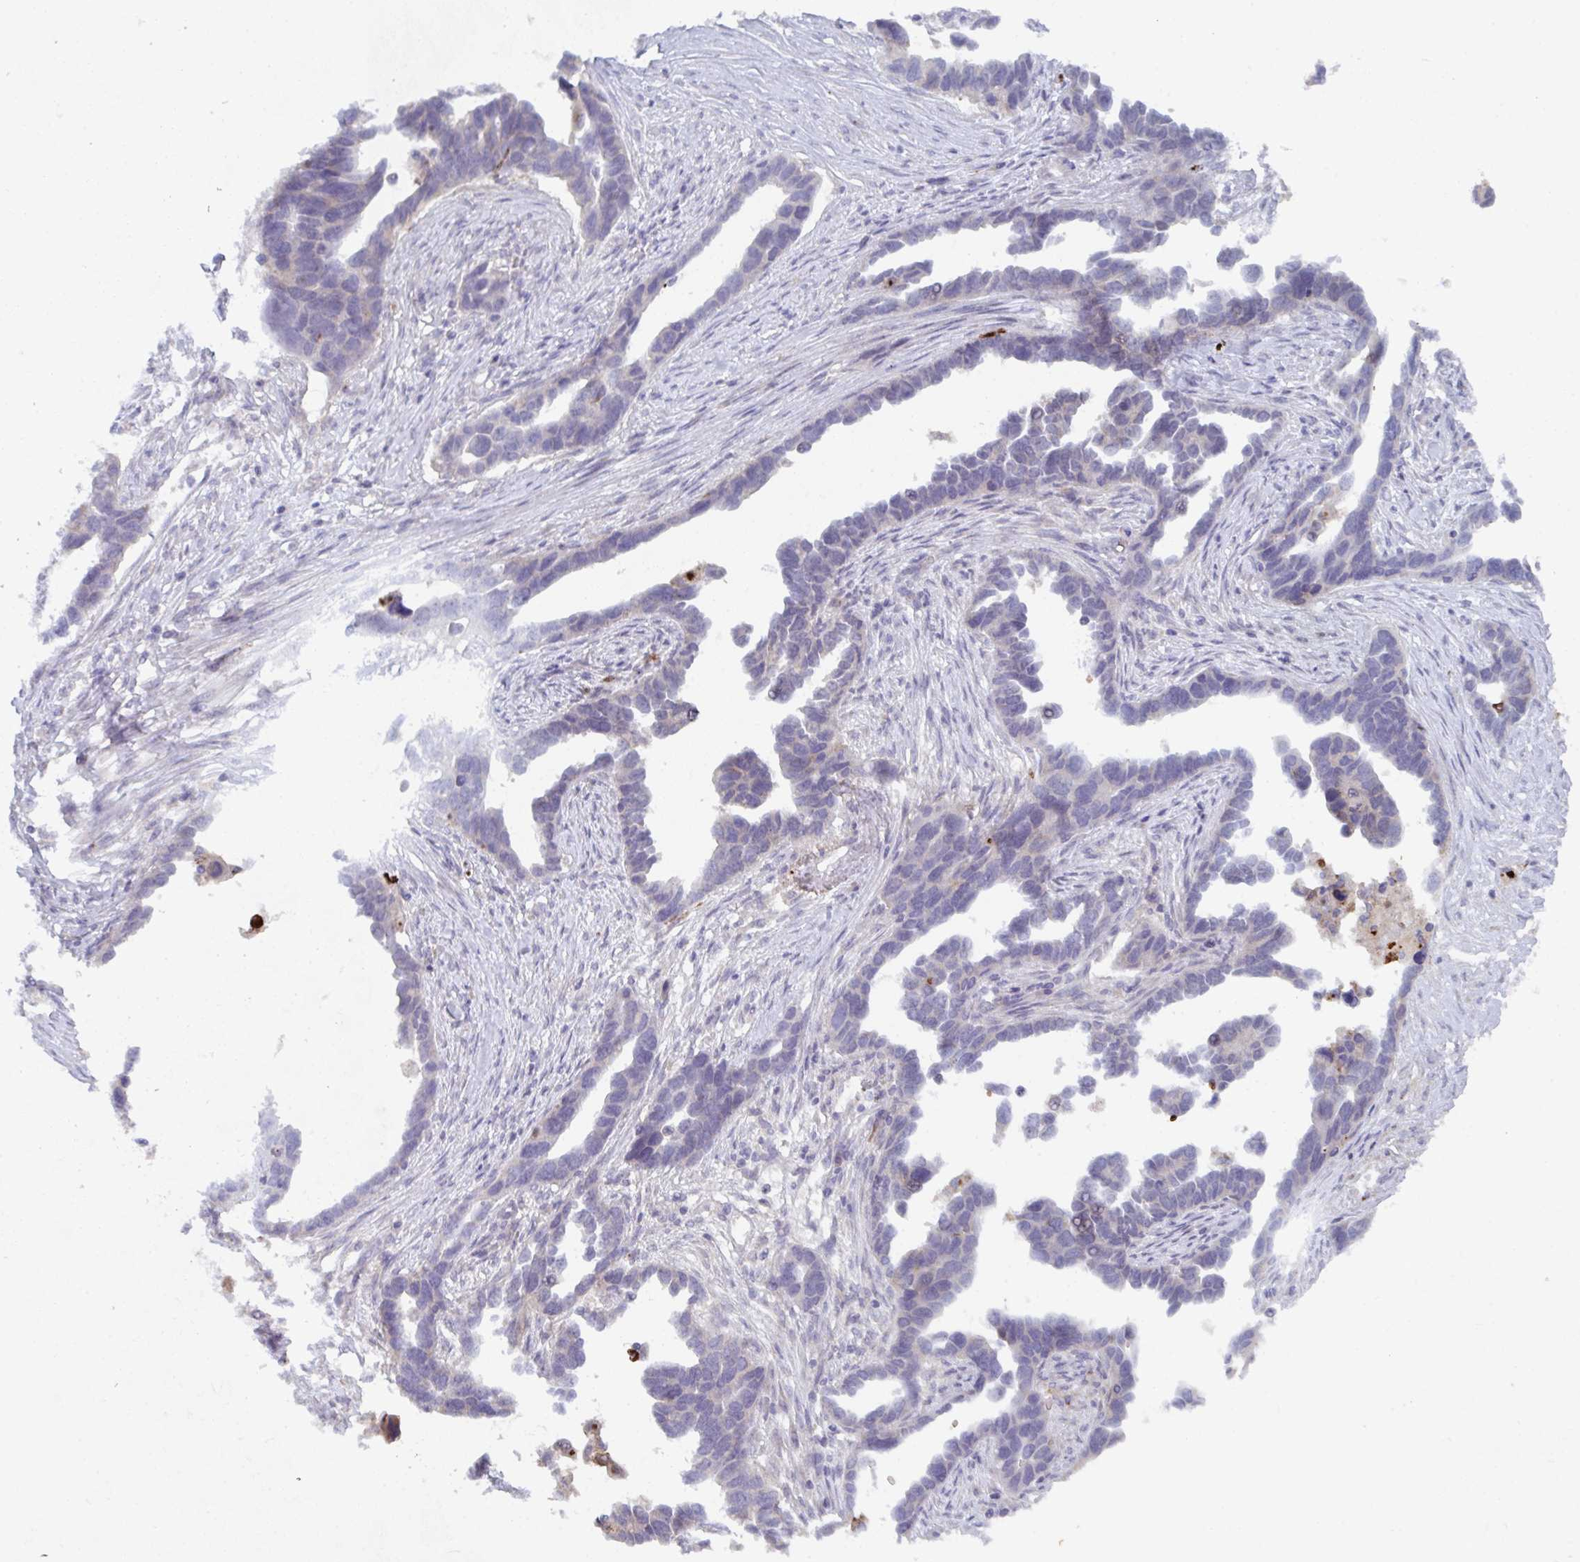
{"staining": {"intensity": "negative", "quantity": "none", "location": "none"}, "tissue": "ovarian cancer", "cell_type": "Tumor cells", "image_type": "cancer", "snomed": [{"axis": "morphology", "description": "Cystadenocarcinoma, serous, NOS"}, {"axis": "topography", "description": "Ovary"}], "caption": "Immunohistochemical staining of human serous cystadenocarcinoma (ovarian) demonstrates no significant positivity in tumor cells.", "gene": "KCNK5", "patient": {"sex": "female", "age": 54}}